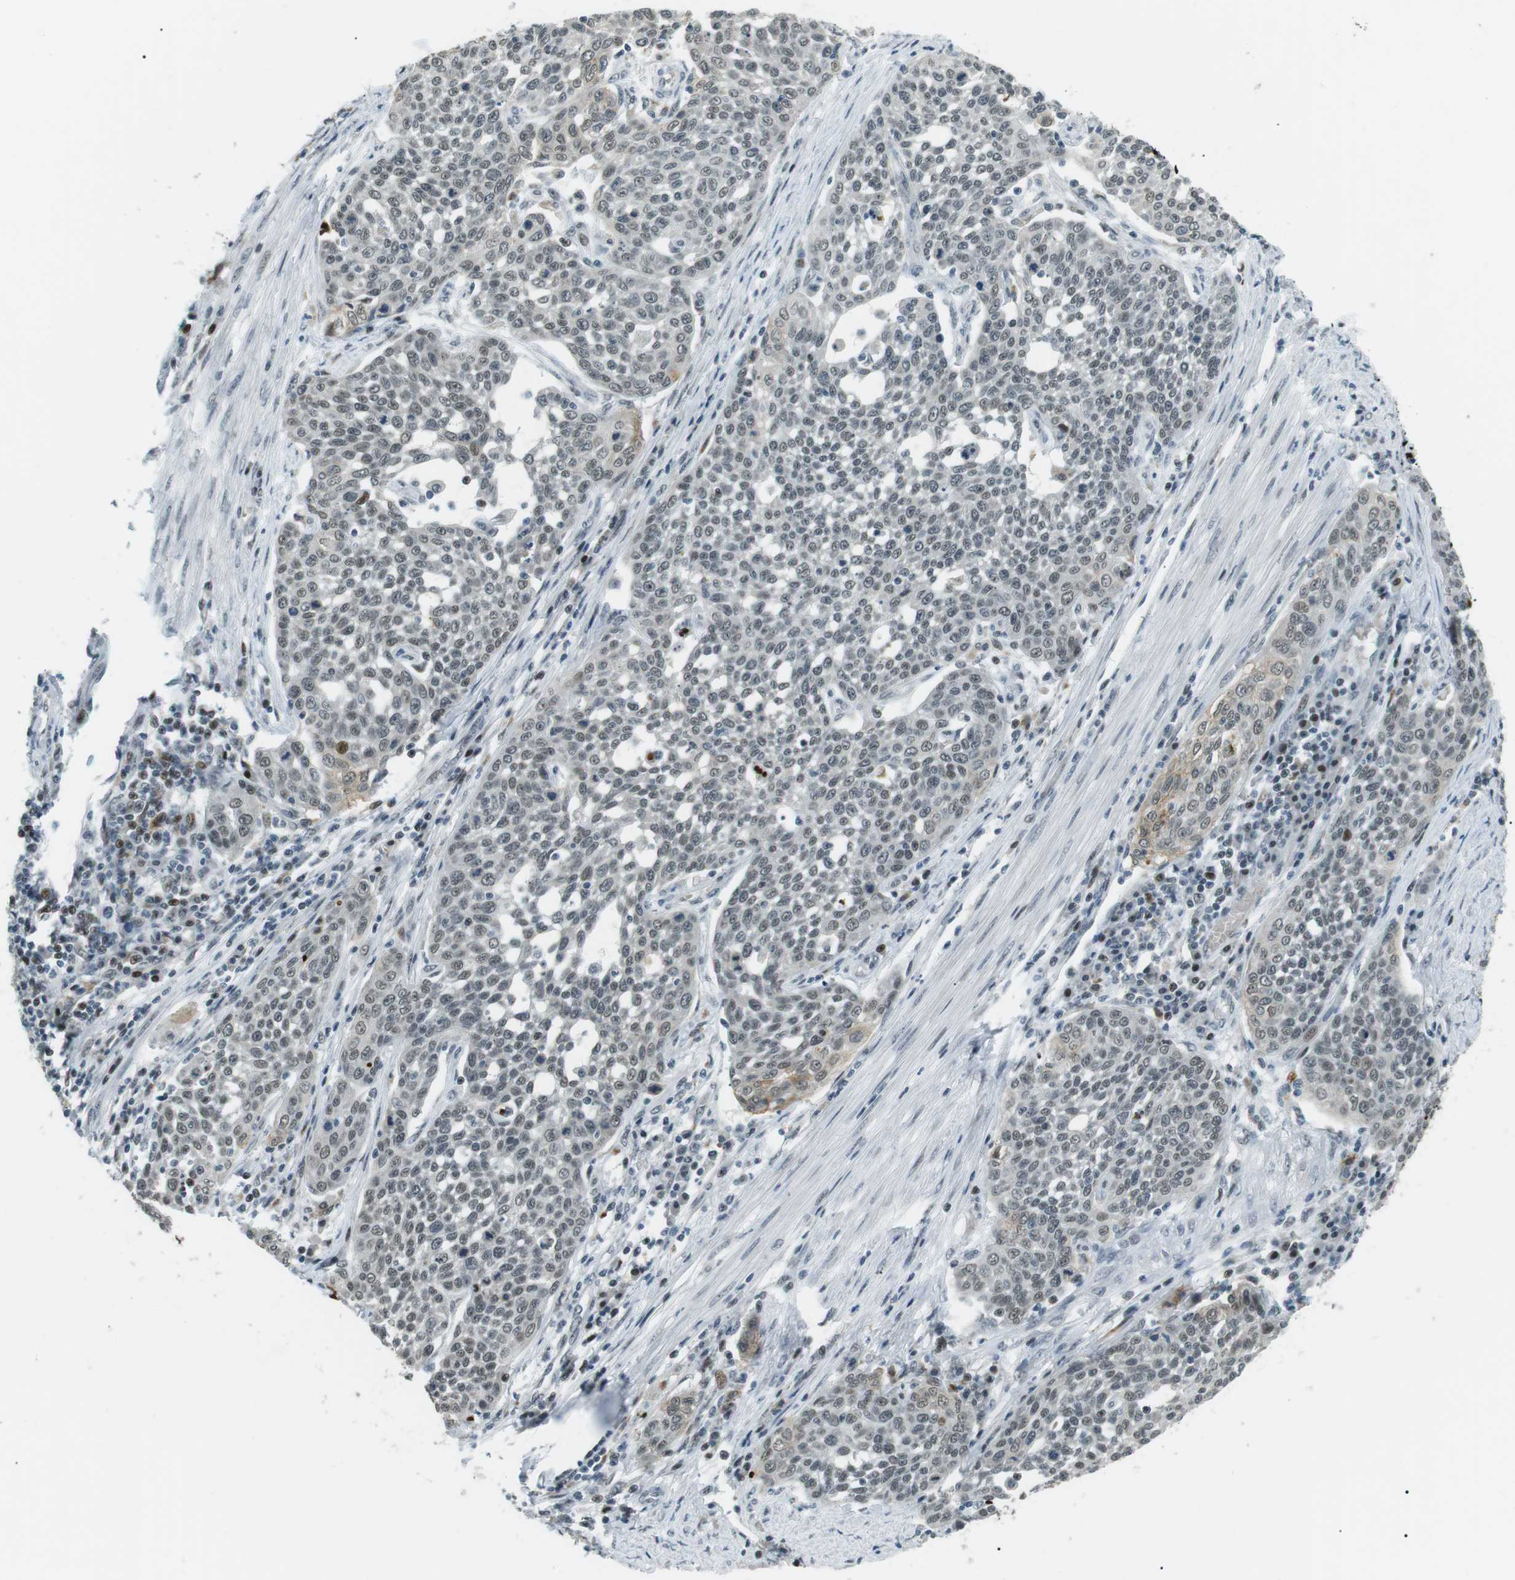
{"staining": {"intensity": "weak", "quantity": "25%-75%", "location": "nuclear"}, "tissue": "cervical cancer", "cell_type": "Tumor cells", "image_type": "cancer", "snomed": [{"axis": "morphology", "description": "Squamous cell carcinoma, NOS"}, {"axis": "topography", "description": "Cervix"}], "caption": "Tumor cells reveal weak nuclear staining in approximately 25%-75% of cells in cervical cancer (squamous cell carcinoma).", "gene": "PJA1", "patient": {"sex": "female", "age": 34}}